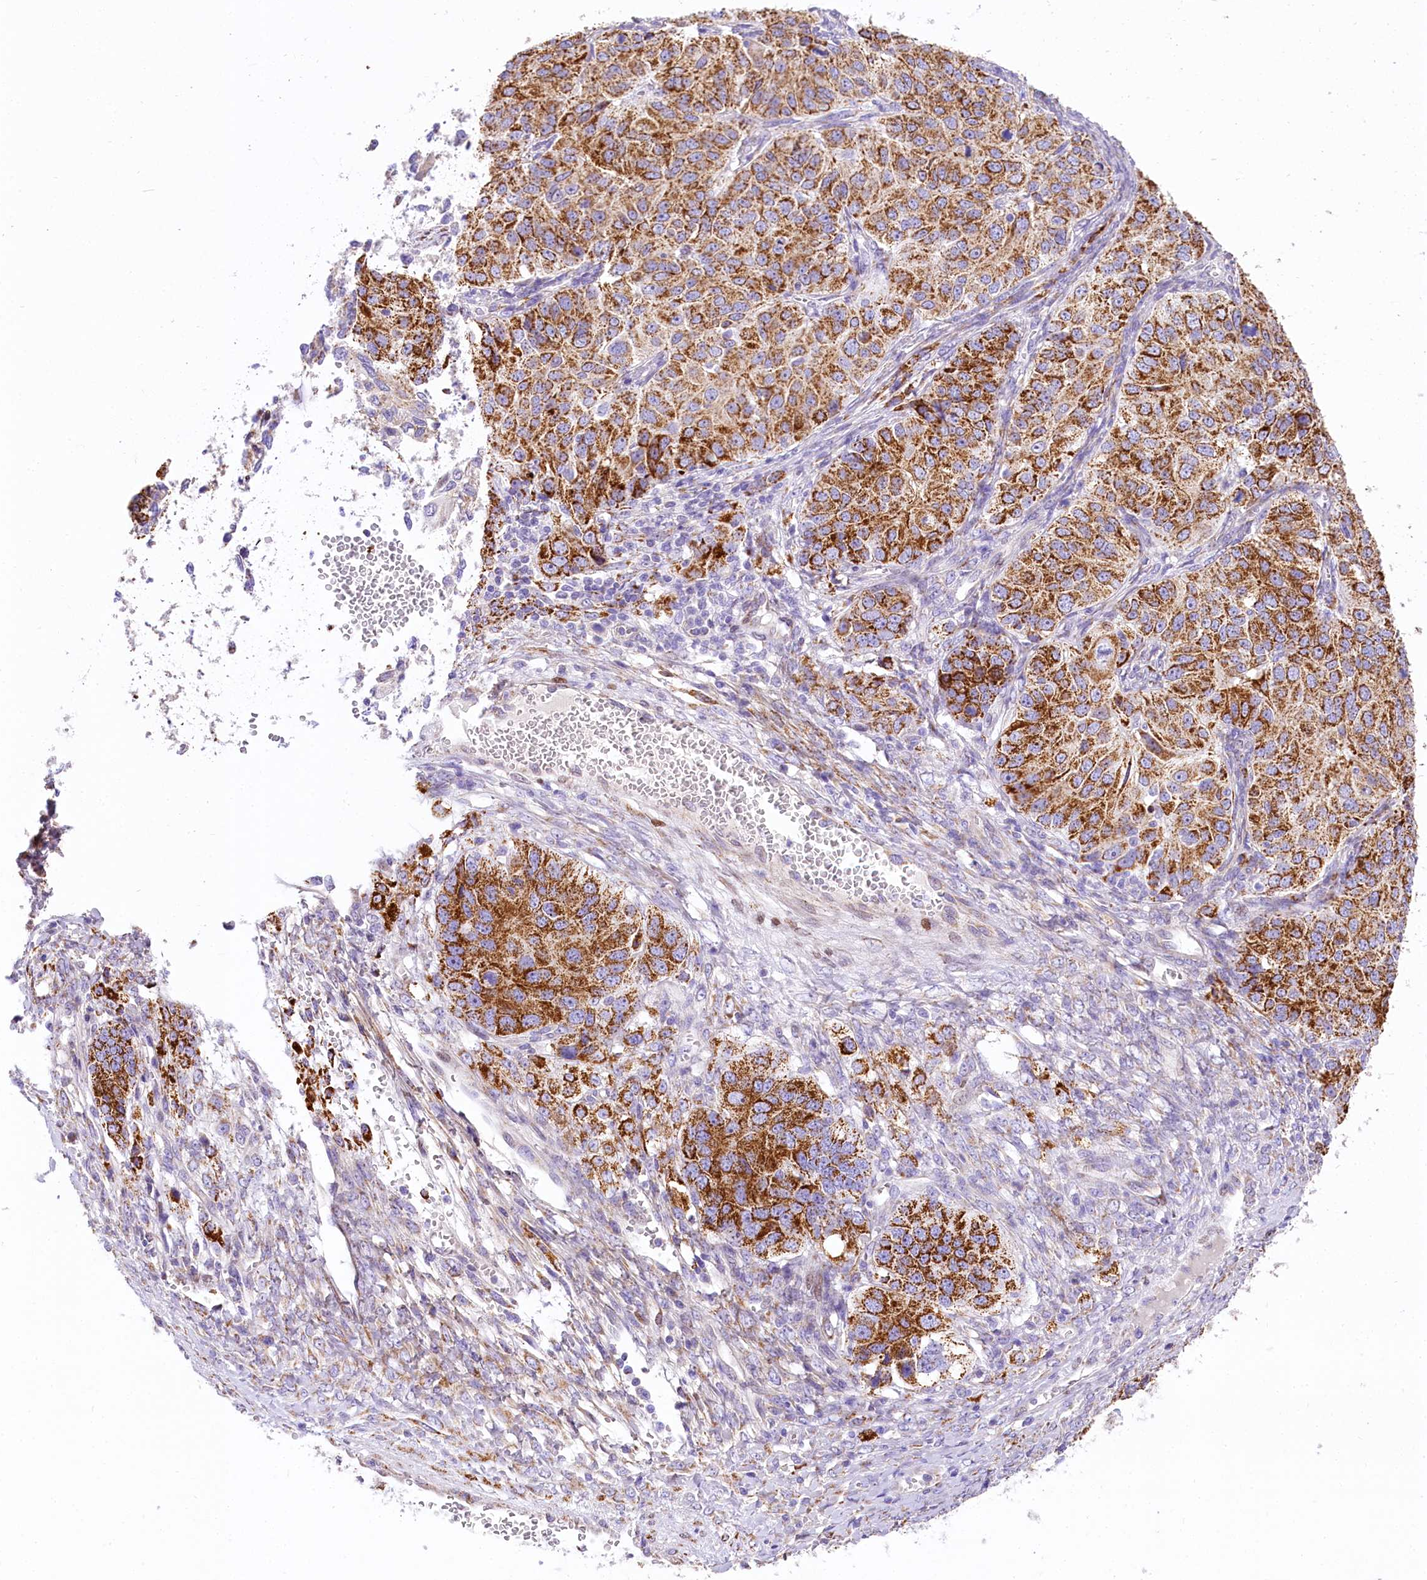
{"staining": {"intensity": "moderate", "quantity": ">75%", "location": "cytoplasmic/membranous"}, "tissue": "ovarian cancer", "cell_type": "Tumor cells", "image_type": "cancer", "snomed": [{"axis": "morphology", "description": "Carcinoma, endometroid"}, {"axis": "topography", "description": "Ovary"}], "caption": "A medium amount of moderate cytoplasmic/membranous positivity is identified in about >75% of tumor cells in ovarian cancer (endometroid carcinoma) tissue.", "gene": "PPIP5K2", "patient": {"sex": "female", "age": 51}}